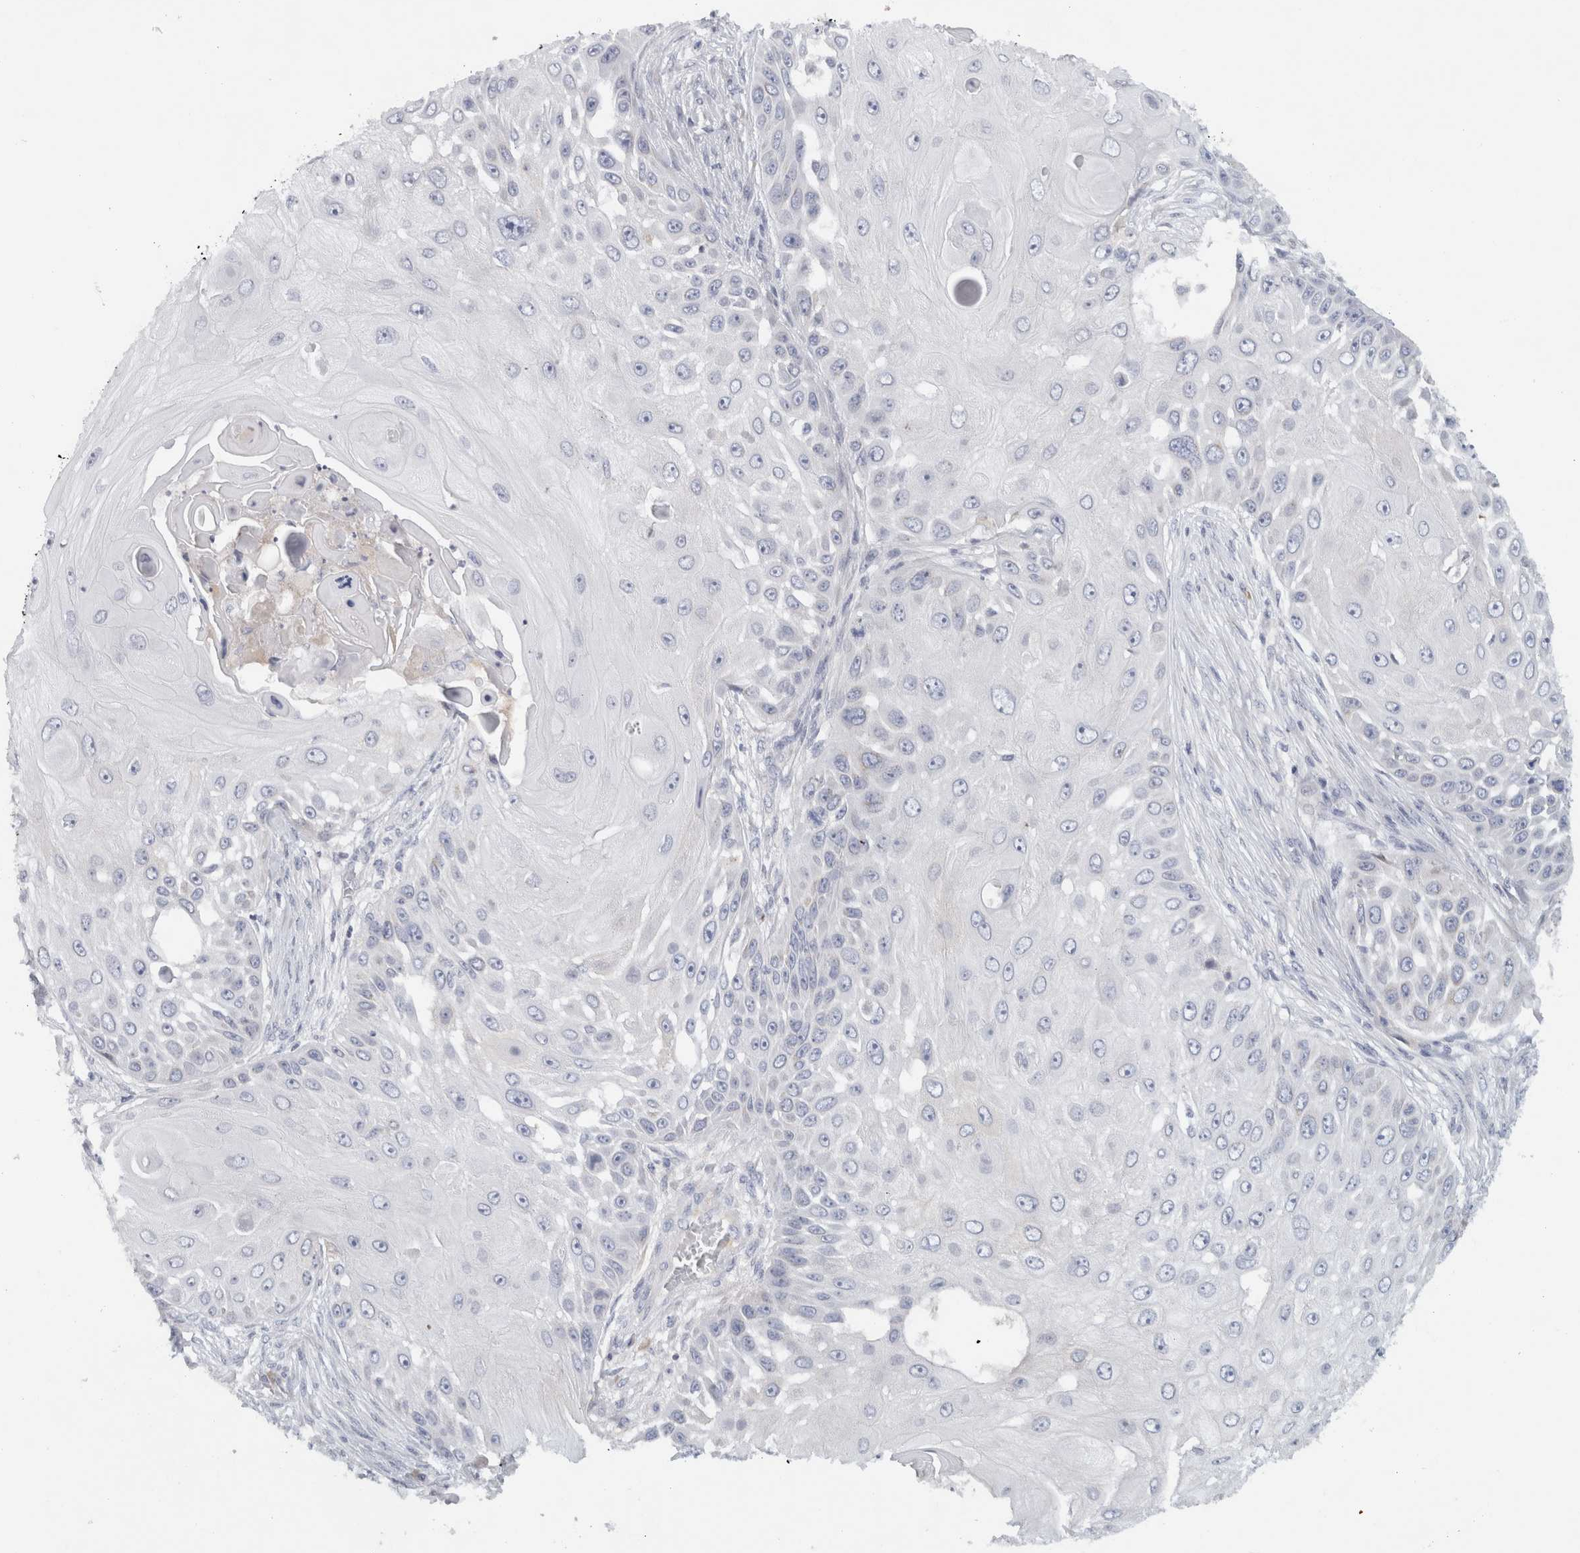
{"staining": {"intensity": "negative", "quantity": "none", "location": "none"}, "tissue": "skin cancer", "cell_type": "Tumor cells", "image_type": "cancer", "snomed": [{"axis": "morphology", "description": "Squamous cell carcinoma, NOS"}, {"axis": "topography", "description": "Skin"}], "caption": "Skin cancer (squamous cell carcinoma) stained for a protein using IHC displays no positivity tumor cells.", "gene": "STK31", "patient": {"sex": "female", "age": 44}}